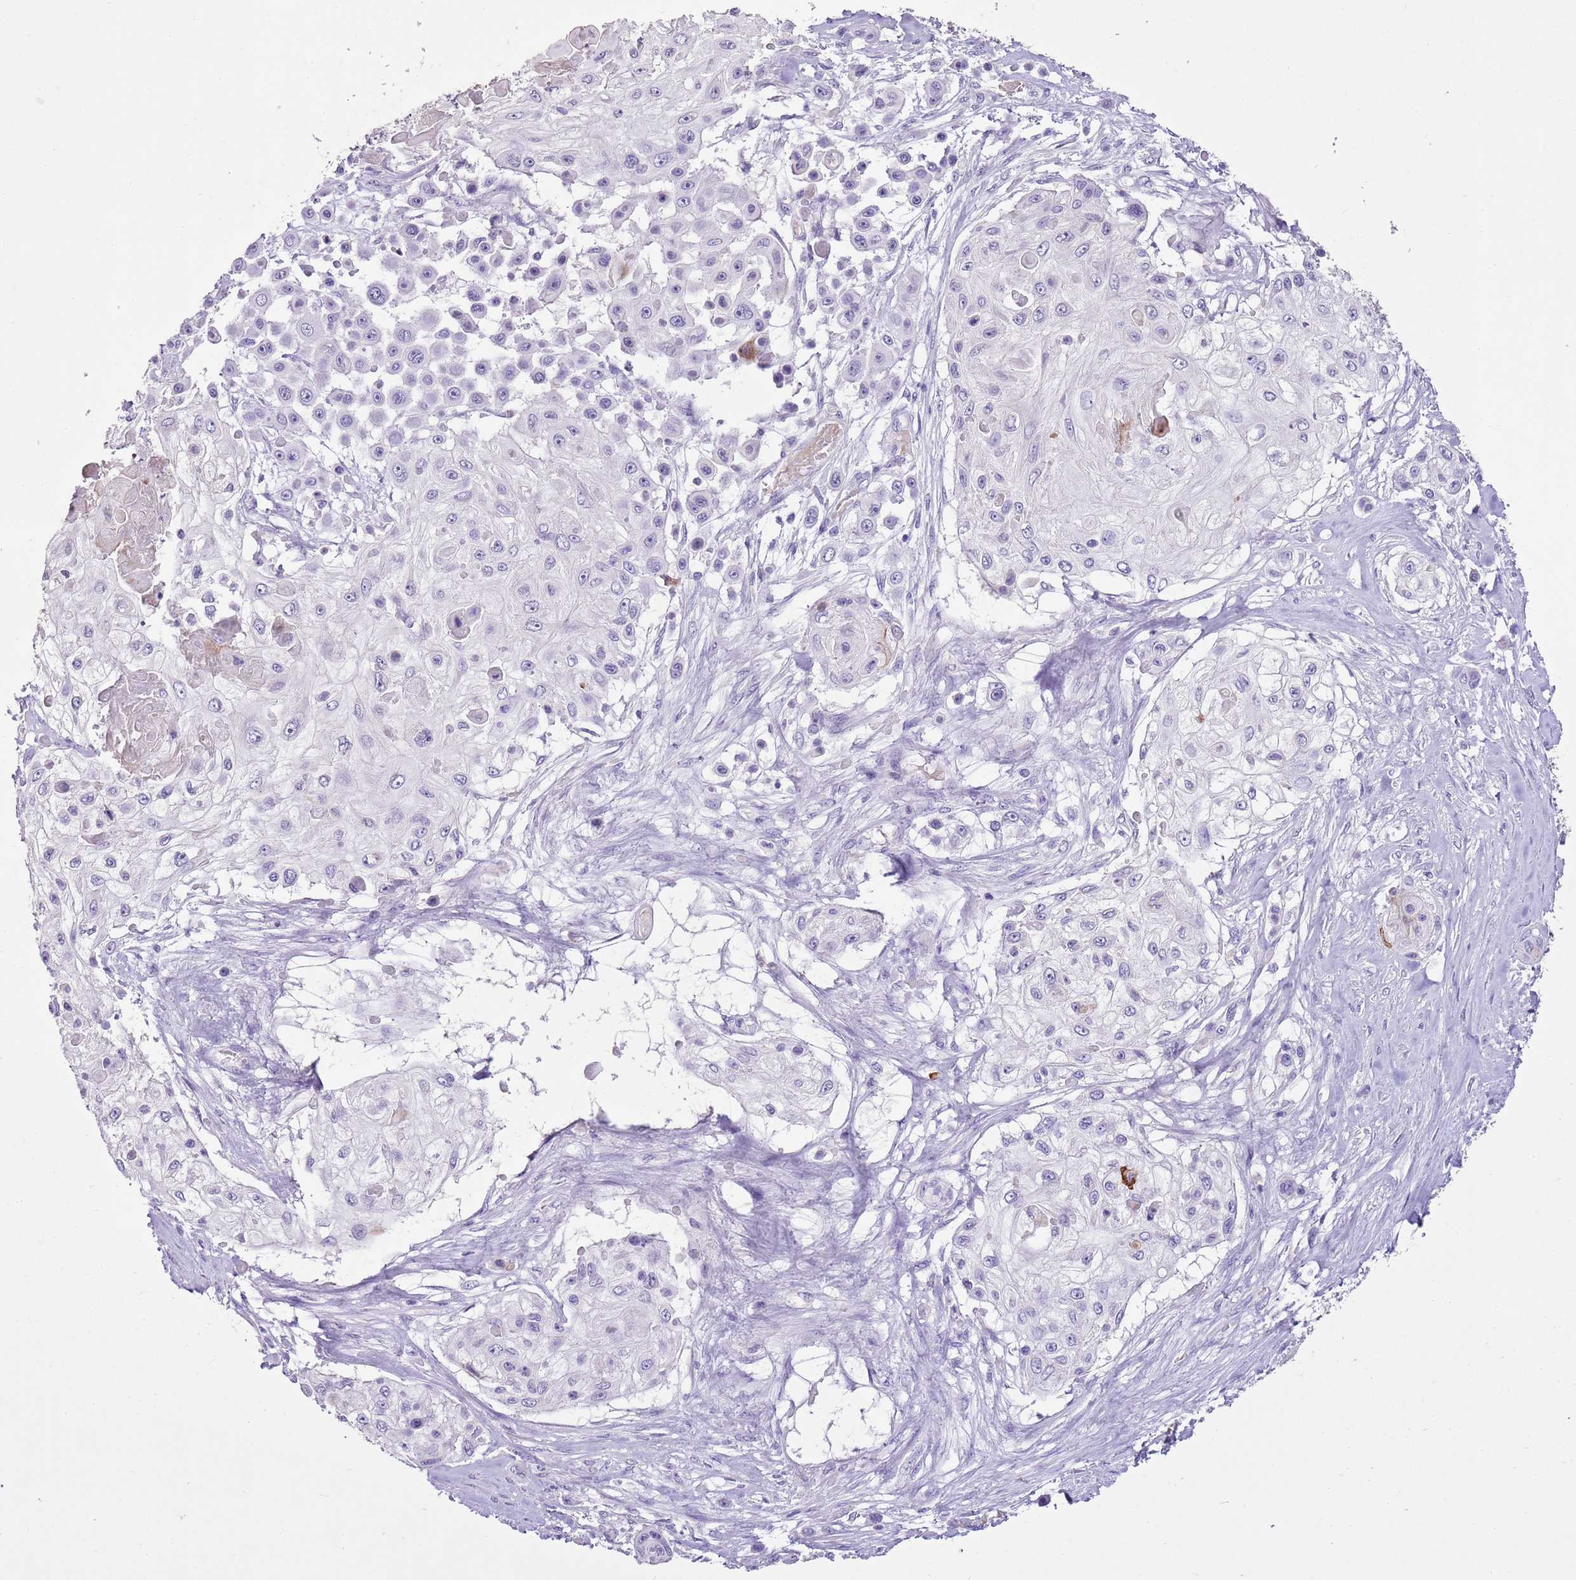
{"staining": {"intensity": "negative", "quantity": "none", "location": "none"}, "tissue": "skin cancer", "cell_type": "Tumor cells", "image_type": "cancer", "snomed": [{"axis": "morphology", "description": "Squamous cell carcinoma, NOS"}, {"axis": "topography", "description": "Skin"}], "caption": "Immunohistochemistry of human skin squamous cell carcinoma displays no positivity in tumor cells. Brightfield microscopy of immunohistochemistry stained with DAB (3,3'-diaminobenzidine) (brown) and hematoxylin (blue), captured at high magnification.", "gene": "XPO7", "patient": {"sex": "male", "age": 67}}